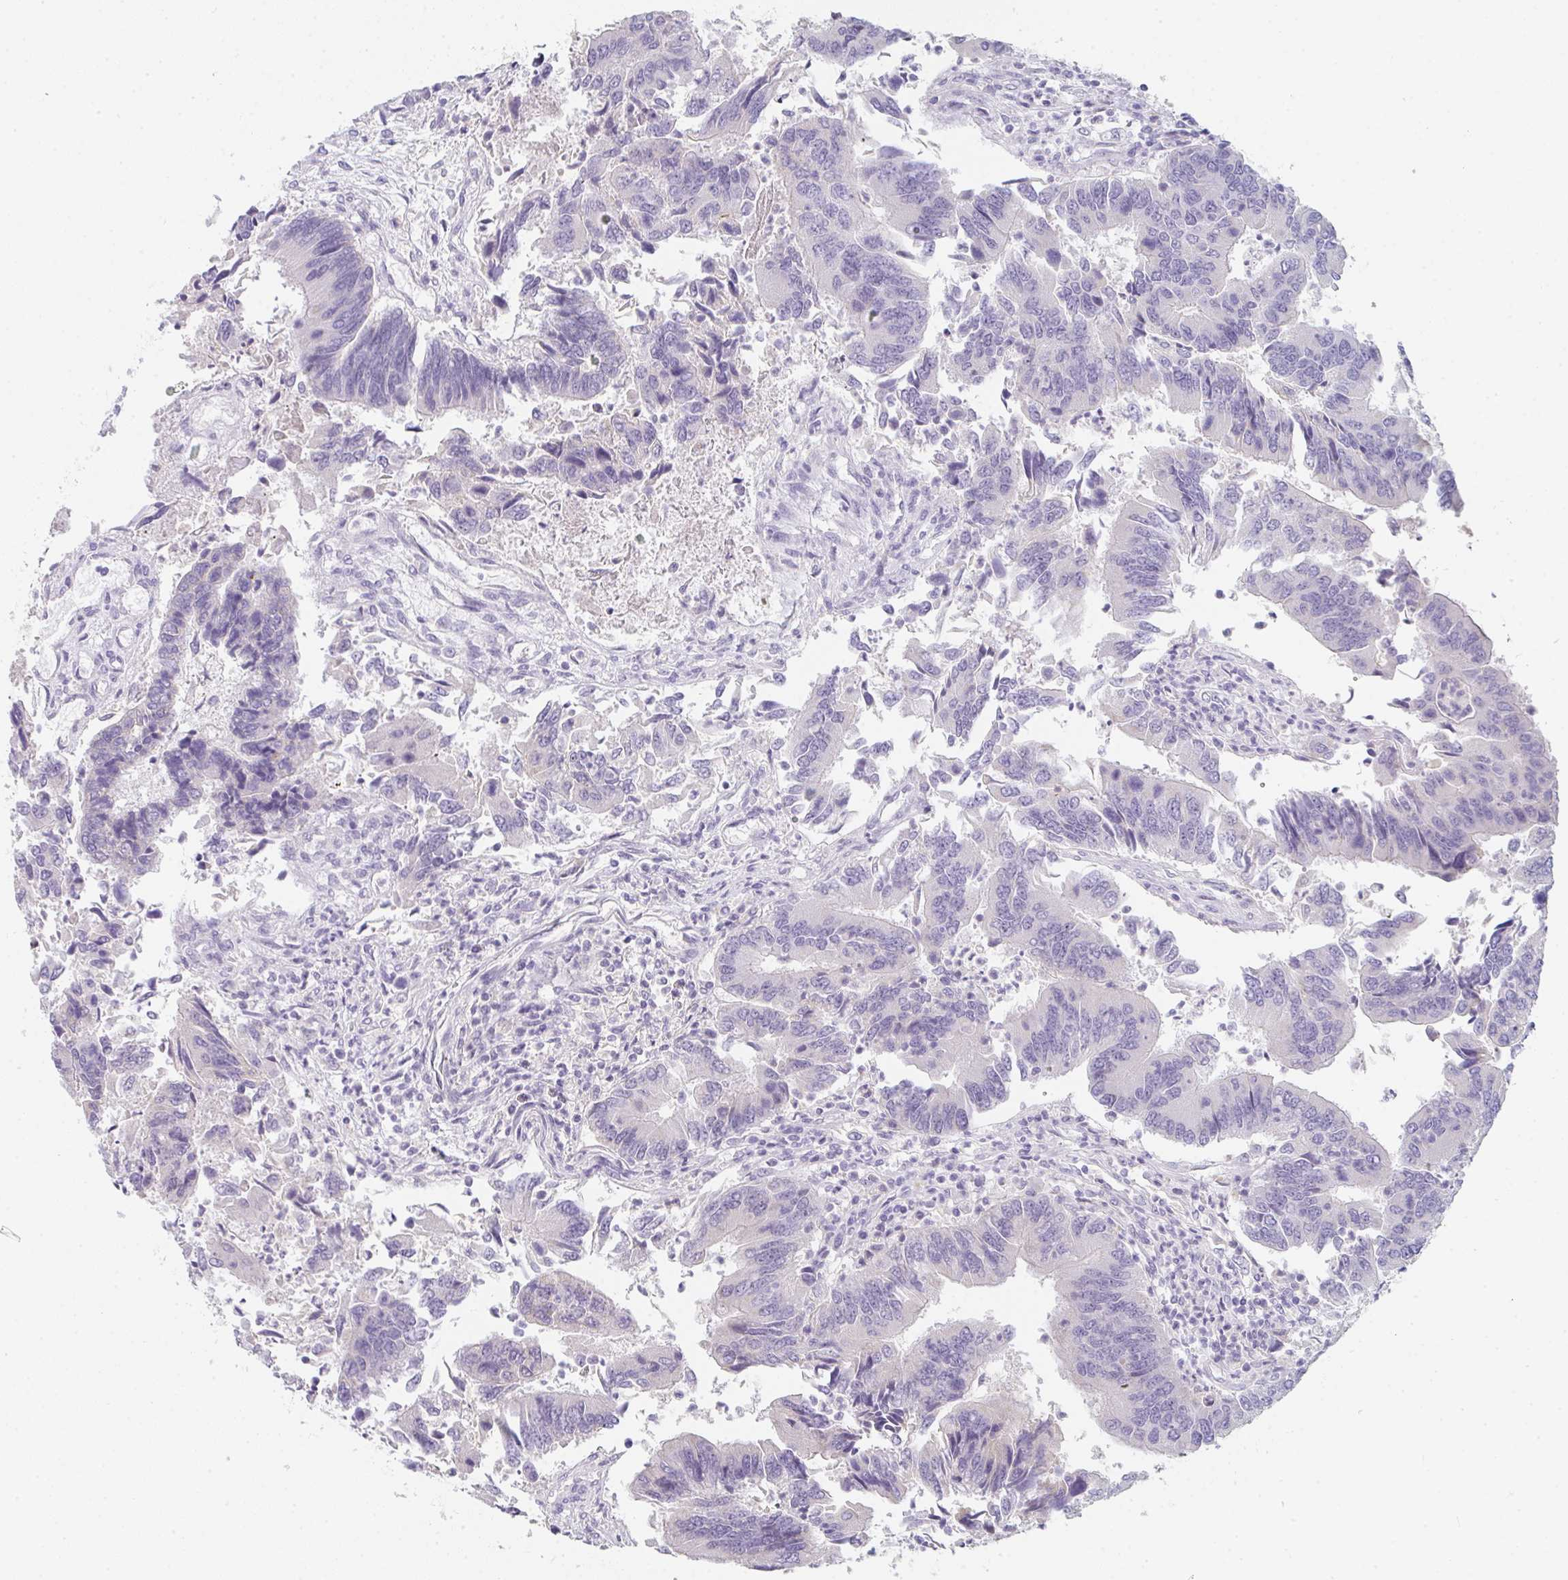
{"staining": {"intensity": "negative", "quantity": "none", "location": "none"}, "tissue": "colorectal cancer", "cell_type": "Tumor cells", "image_type": "cancer", "snomed": [{"axis": "morphology", "description": "Adenocarcinoma, NOS"}, {"axis": "topography", "description": "Colon"}], "caption": "An IHC photomicrograph of colorectal adenocarcinoma is shown. There is no staining in tumor cells of colorectal adenocarcinoma.", "gene": "C1QTNF8", "patient": {"sex": "female", "age": 67}}